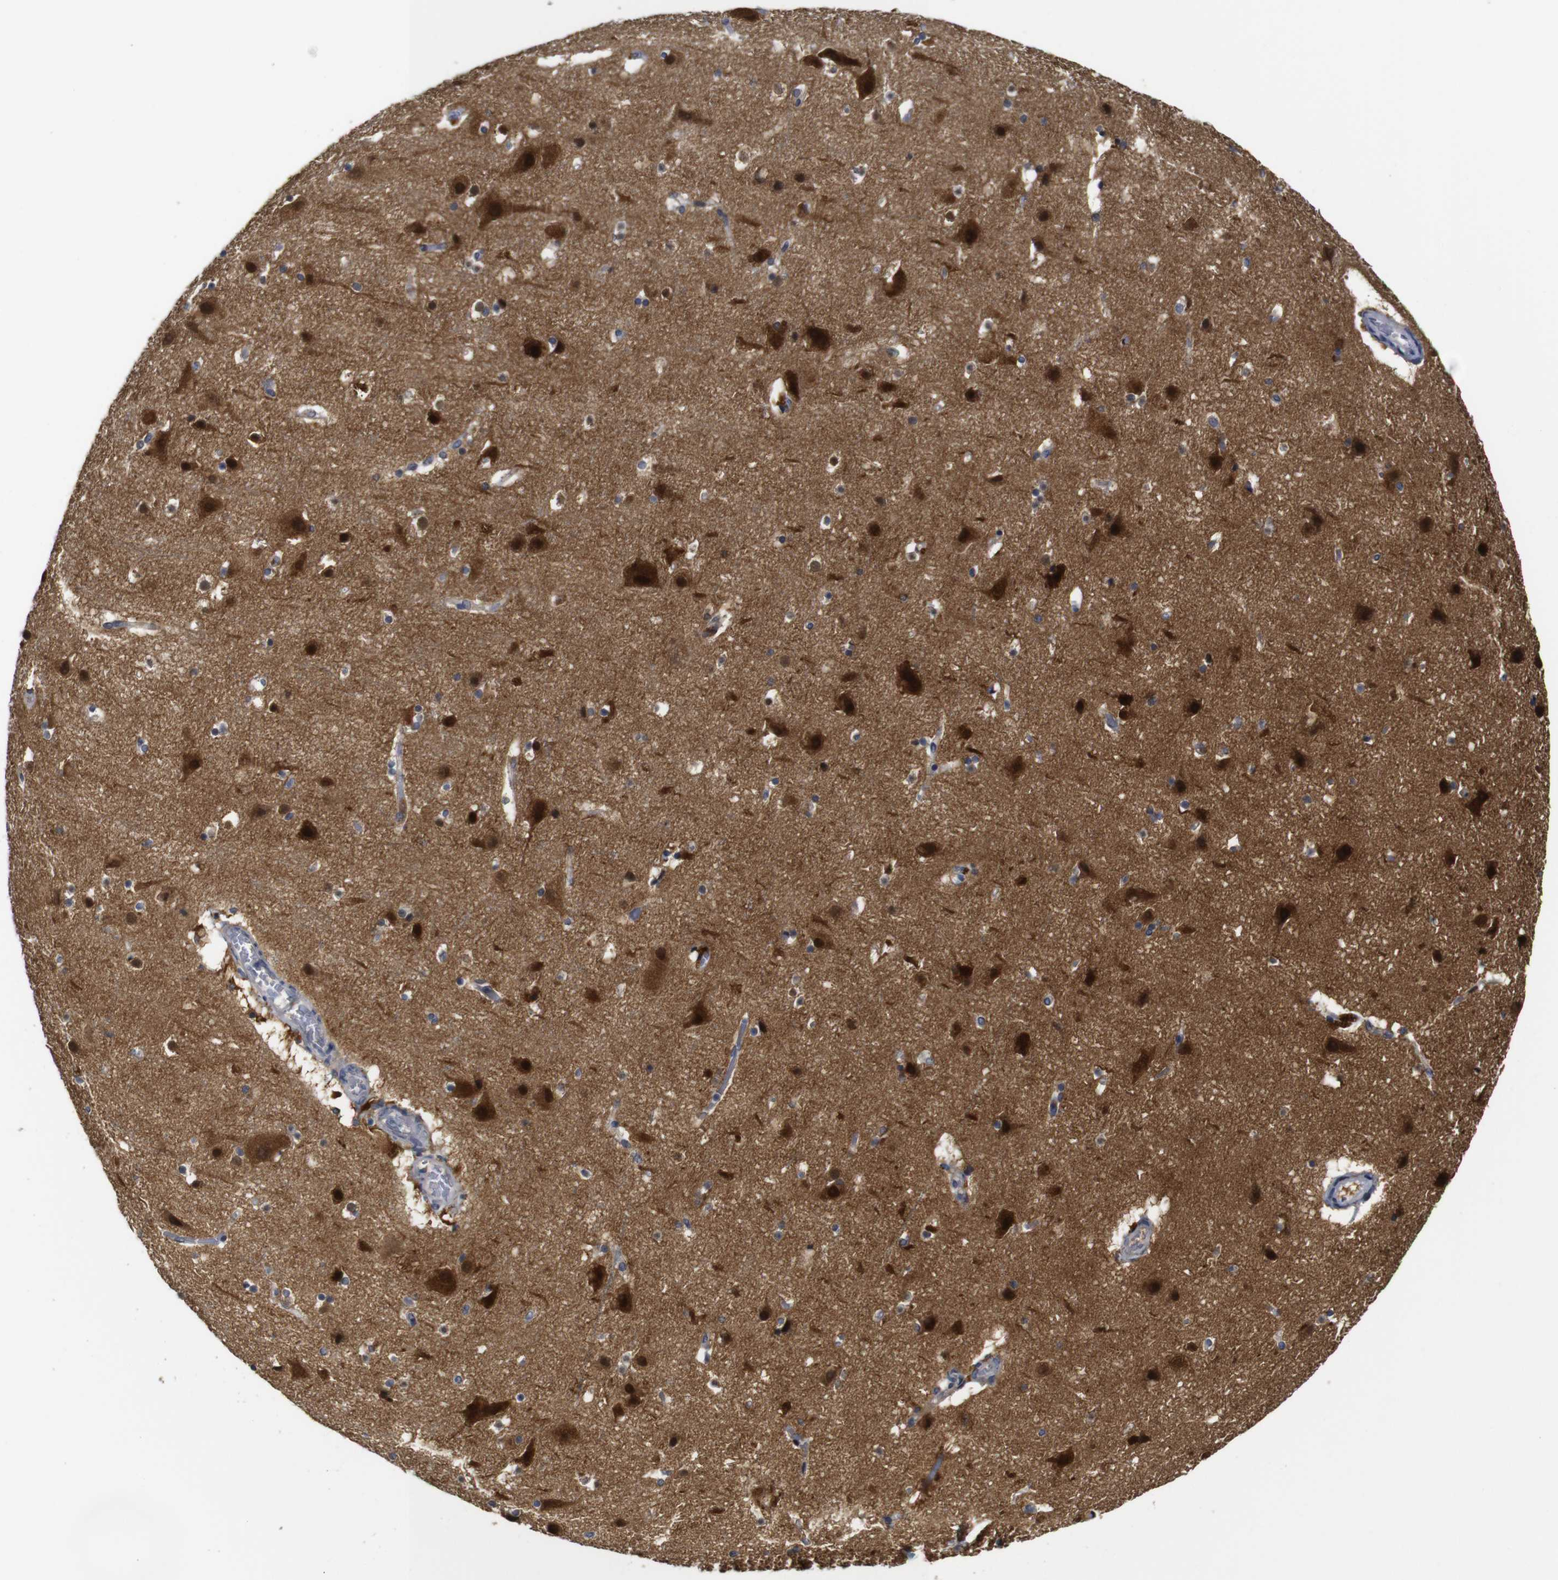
{"staining": {"intensity": "negative", "quantity": "none", "location": "none"}, "tissue": "cerebral cortex", "cell_type": "Endothelial cells", "image_type": "normal", "snomed": [{"axis": "morphology", "description": "Normal tissue, NOS"}, {"axis": "topography", "description": "Cerebral cortex"}], "caption": "The immunohistochemistry (IHC) histopathology image has no significant staining in endothelial cells of cerebral cortex. (DAB immunohistochemistry, high magnification).", "gene": "NTRK3", "patient": {"sex": "male", "age": 45}}